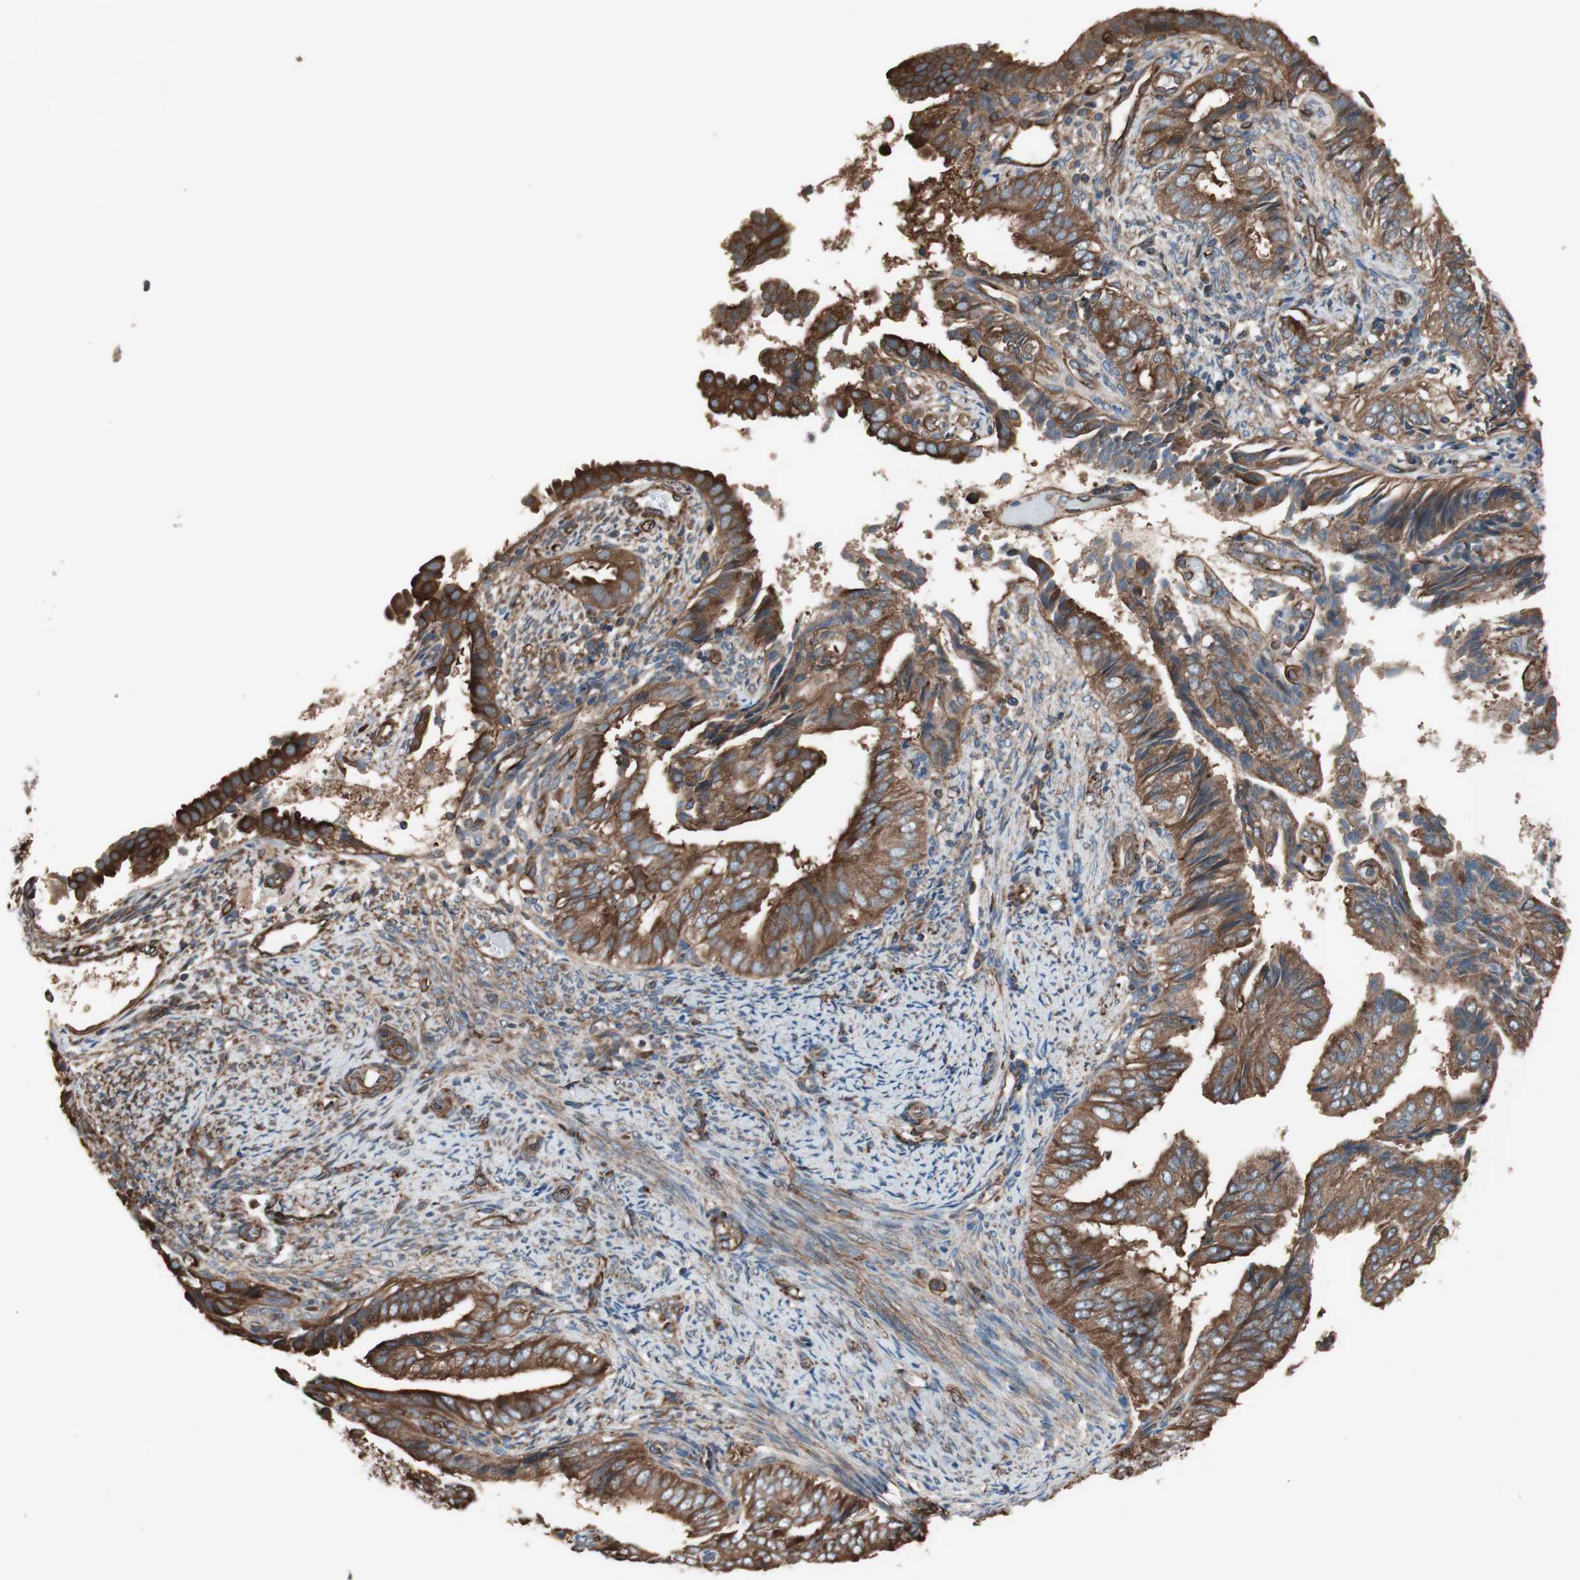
{"staining": {"intensity": "strong", "quantity": ">75%", "location": "cytoplasmic/membranous"}, "tissue": "endometrial cancer", "cell_type": "Tumor cells", "image_type": "cancer", "snomed": [{"axis": "morphology", "description": "Adenocarcinoma, NOS"}, {"axis": "topography", "description": "Endometrium"}], "caption": "Immunohistochemistry (IHC) micrograph of neoplastic tissue: adenocarcinoma (endometrial) stained using immunohistochemistry reveals high levels of strong protein expression localized specifically in the cytoplasmic/membranous of tumor cells, appearing as a cytoplasmic/membranous brown color.", "gene": "GPSM2", "patient": {"sex": "female", "age": 58}}